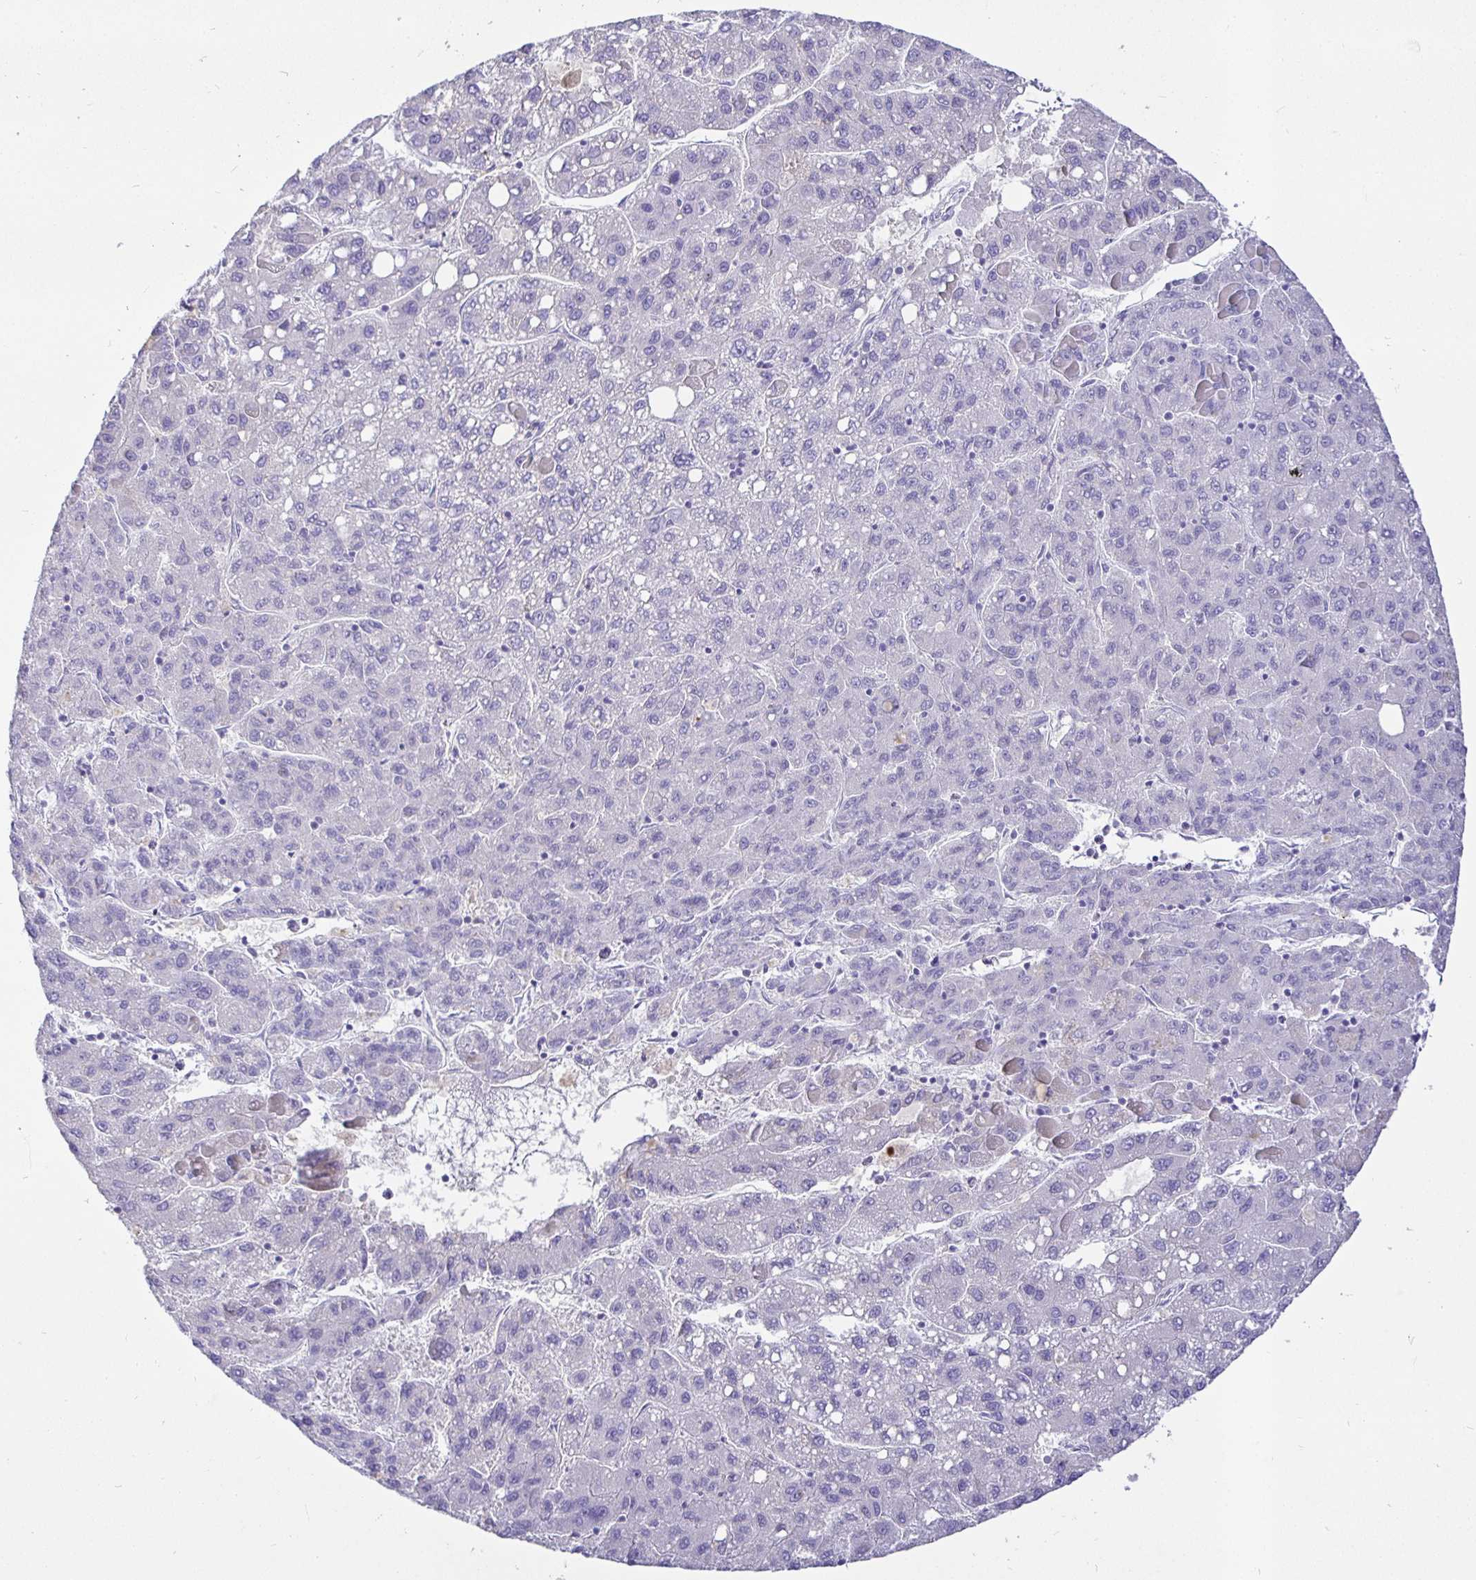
{"staining": {"intensity": "negative", "quantity": "none", "location": "none"}, "tissue": "liver cancer", "cell_type": "Tumor cells", "image_type": "cancer", "snomed": [{"axis": "morphology", "description": "Carcinoma, Hepatocellular, NOS"}, {"axis": "topography", "description": "Liver"}], "caption": "Protein analysis of hepatocellular carcinoma (liver) displays no significant staining in tumor cells.", "gene": "TPTE", "patient": {"sex": "female", "age": 82}}